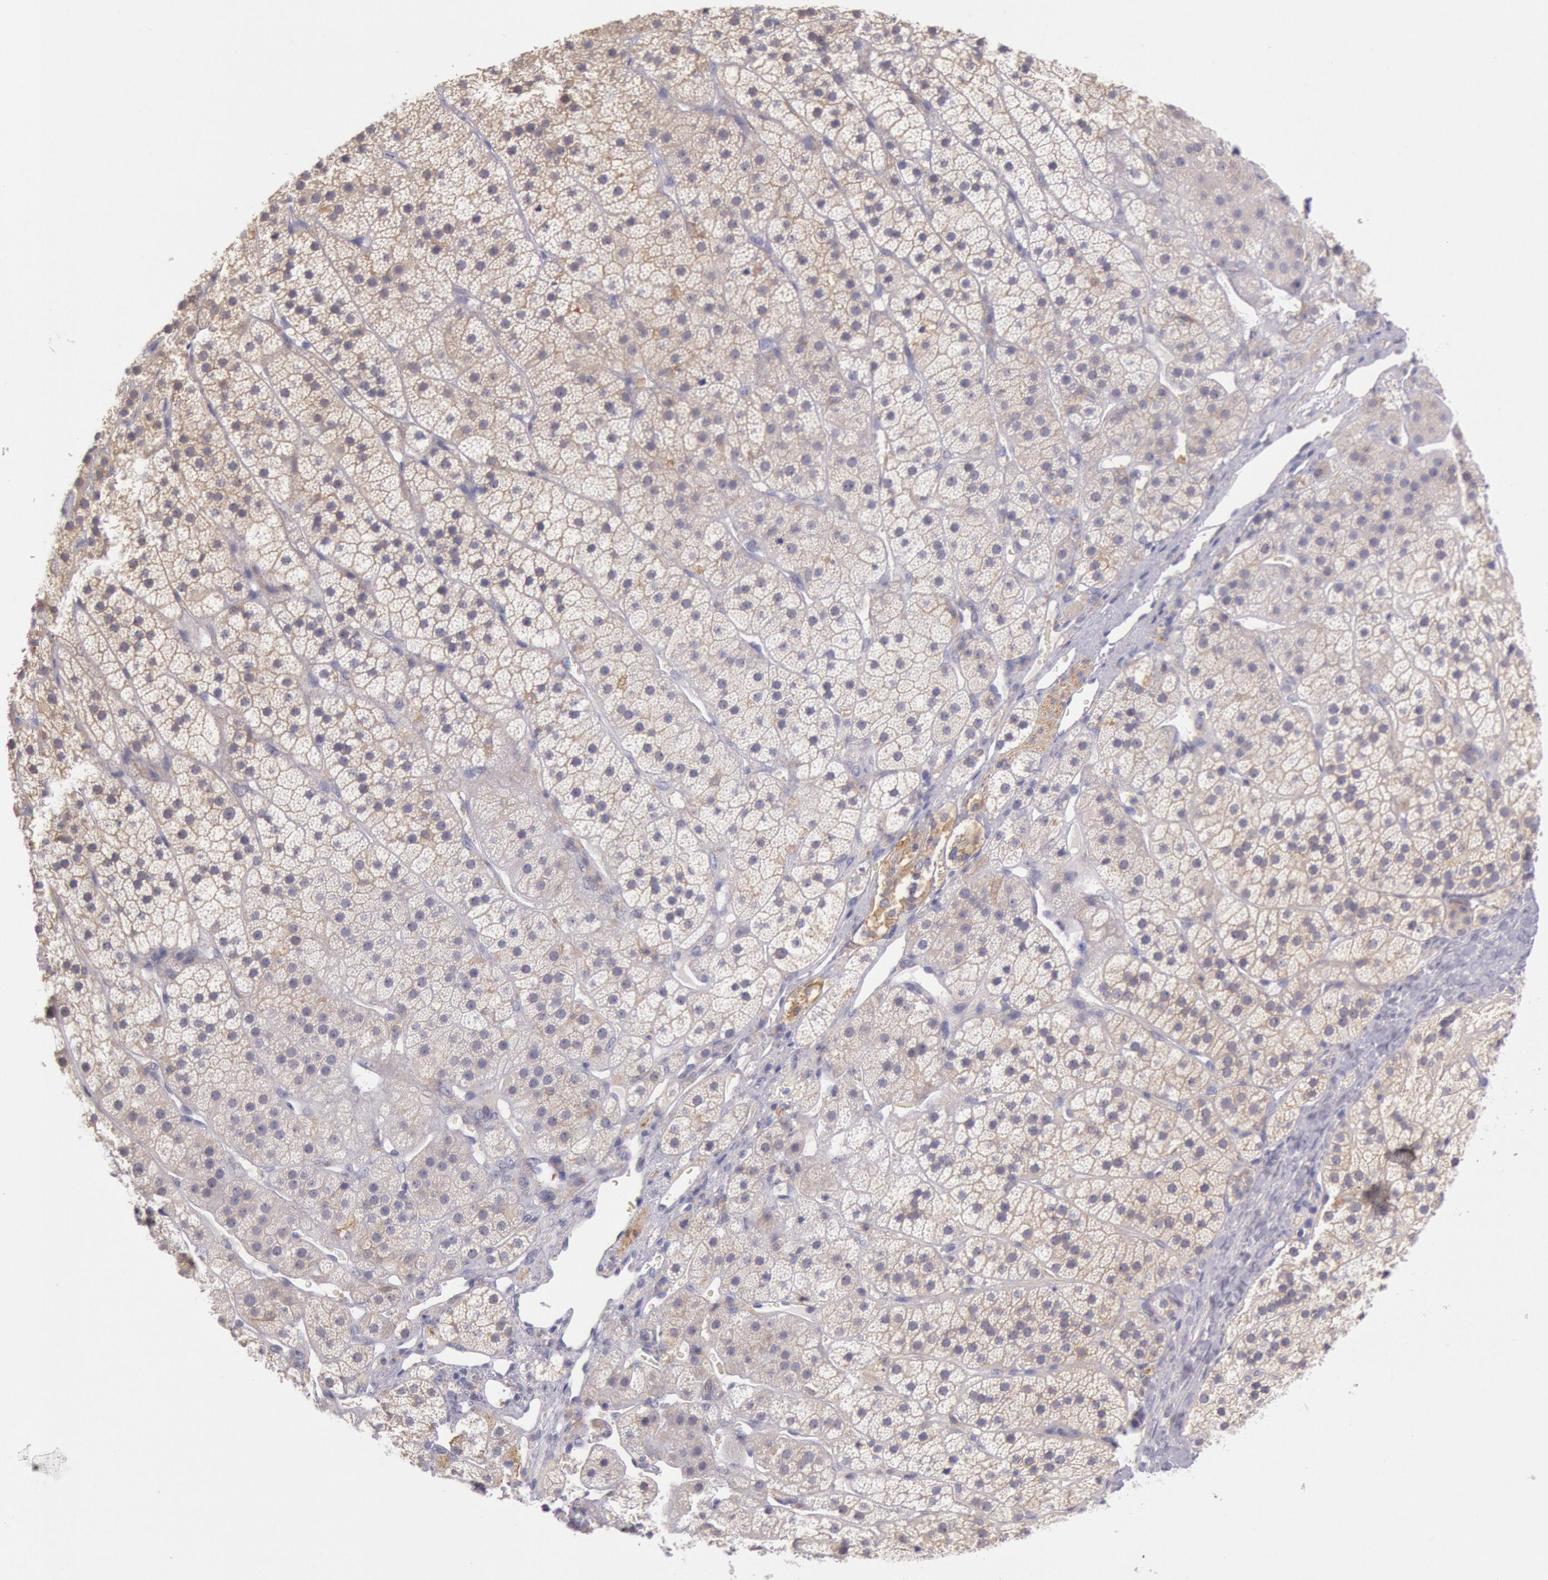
{"staining": {"intensity": "weak", "quantity": "<25%", "location": "cytoplasmic/membranous"}, "tissue": "adrenal gland", "cell_type": "Glandular cells", "image_type": "normal", "snomed": [{"axis": "morphology", "description": "Normal tissue, NOS"}, {"axis": "topography", "description": "Adrenal gland"}], "caption": "DAB (3,3'-diaminobenzidine) immunohistochemical staining of benign adrenal gland reveals no significant expression in glandular cells.", "gene": "MYO5A", "patient": {"sex": "female", "age": 44}}